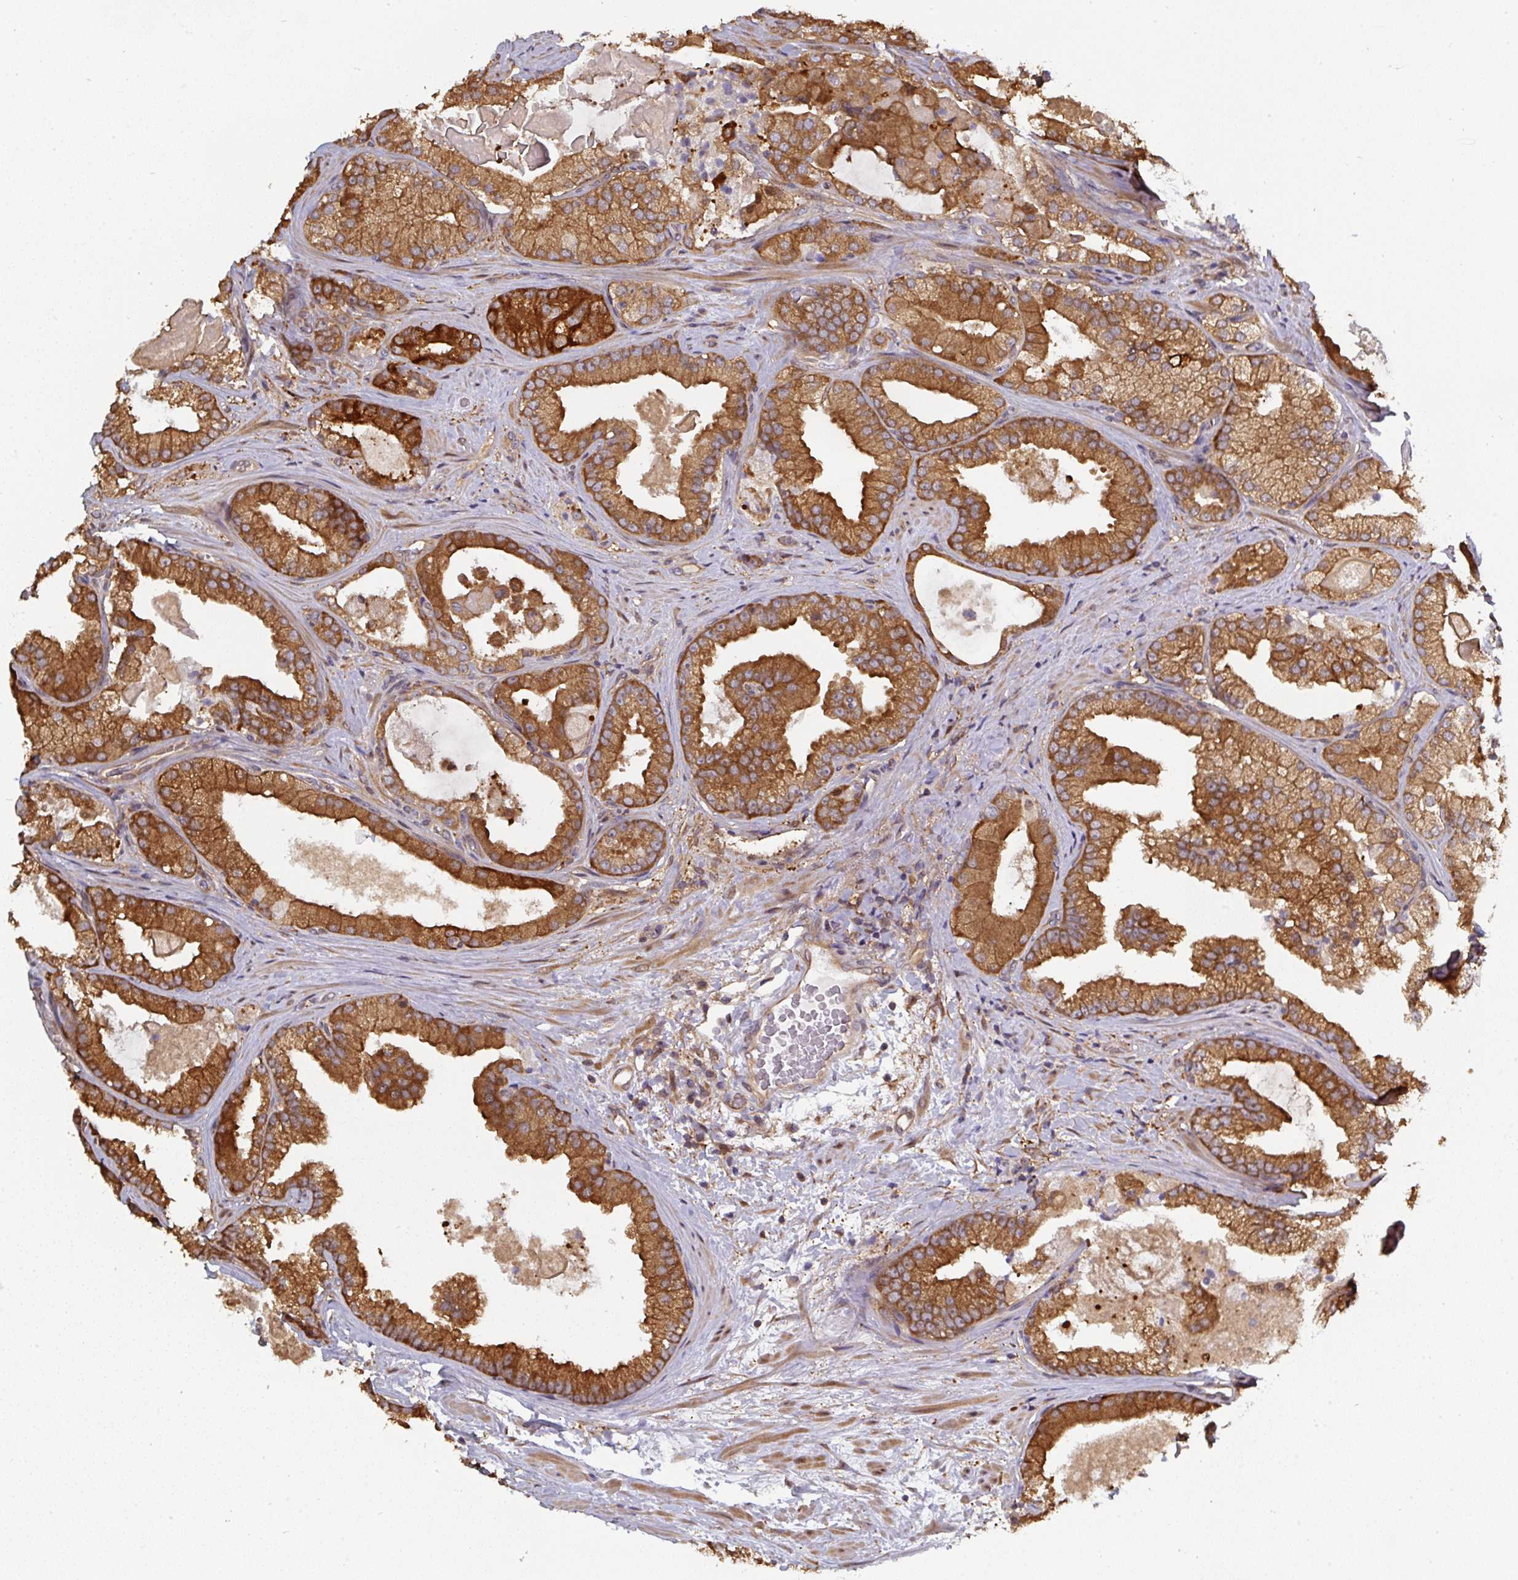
{"staining": {"intensity": "moderate", "quantity": ">75%", "location": "cytoplasmic/membranous"}, "tissue": "prostate cancer", "cell_type": "Tumor cells", "image_type": "cancer", "snomed": [{"axis": "morphology", "description": "Adenocarcinoma, High grade"}, {"axis": "topography", "description": "Prostate"}], "caption": "Immunohistochemical staining of adenocarcinoma (high-grade) (prostate) demonstrates moderate cytoplasmic/membranous protein expression in about >75% of tumor cells. (brown staining indicates protein expression, while blue staining denotes nuclei).", "gene": "ST13", "patient": {"sex": "male", "age": 68}}